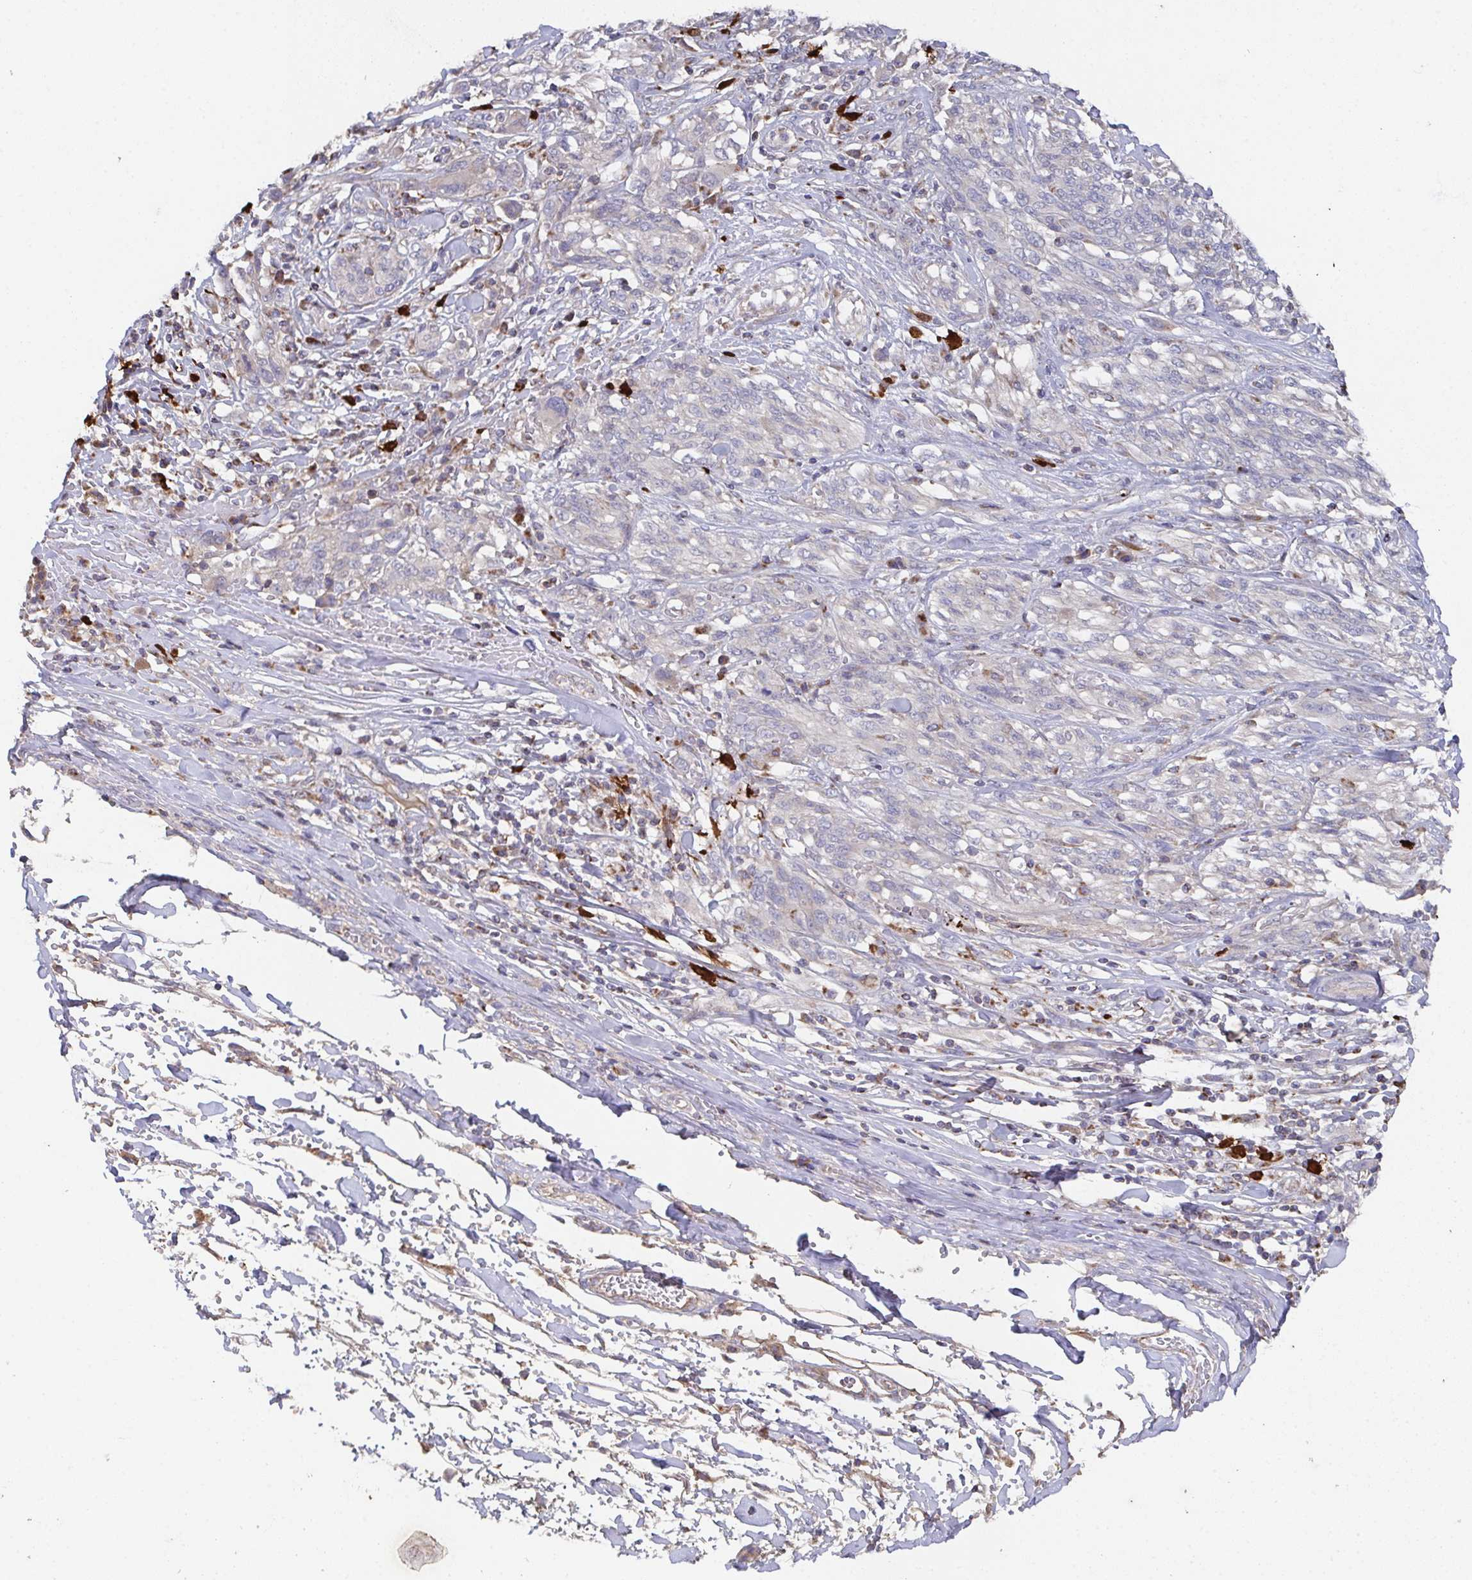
{"staining": {"intensity": "negative", "quantity": "none", "location": "none"}, "tissue": "melanoma", "cell_type": "Tumor cells", "image_type": "cancer", "snomed": [{"axis": "morphology", "description": "Malignant melanoma, NOS"}, {"axis": "topography", "description": "Skin"}], "caption": "This is a image of immunohistochemistry staining of melanoma, which shows no expression in tumor cells. (Immunohistochemistry (ihc), brightfield microscopy, high magnification).", "gene": "MT-ND3", "patient": {"sex": "female", "age": 91}}